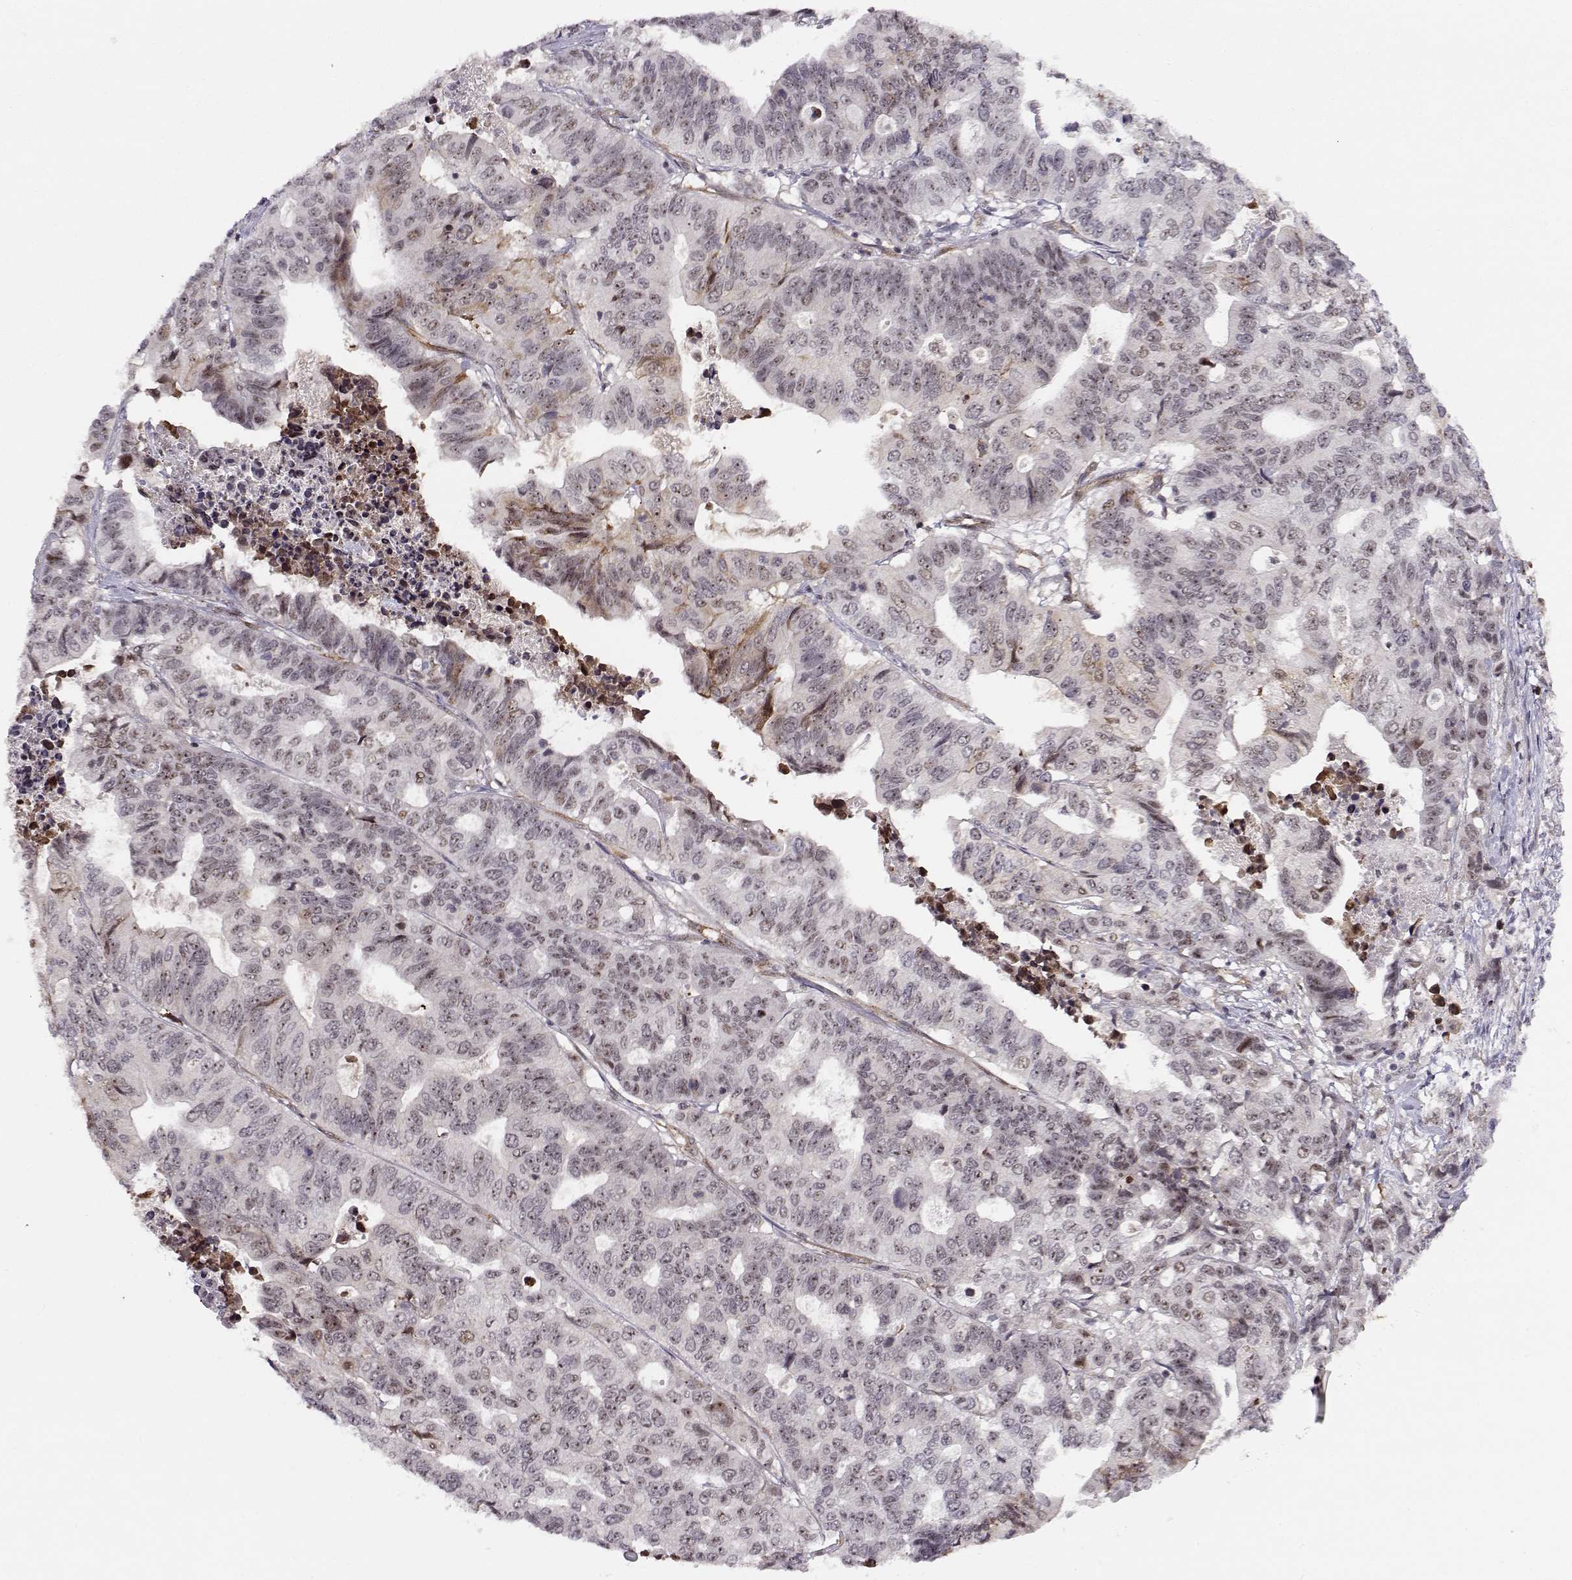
{"staining": {"intensity": "weak", "quantity": "<25%", "location": "nuclear"}, "tissue": "stomach cancer", "cell_type": "Tumor cells", "image_type": "cancer", "snomed": [{"axis": "morphology", "description": "Adenocarcinoma, NOS"}, {"axis": "topography", "description": "Stomach, upper"}], "caption": "IHC of stomach cancer reveals no positivity in tumor cells.", "gene": "CIR1", "patient": {"sex": "female", "age": 67}}